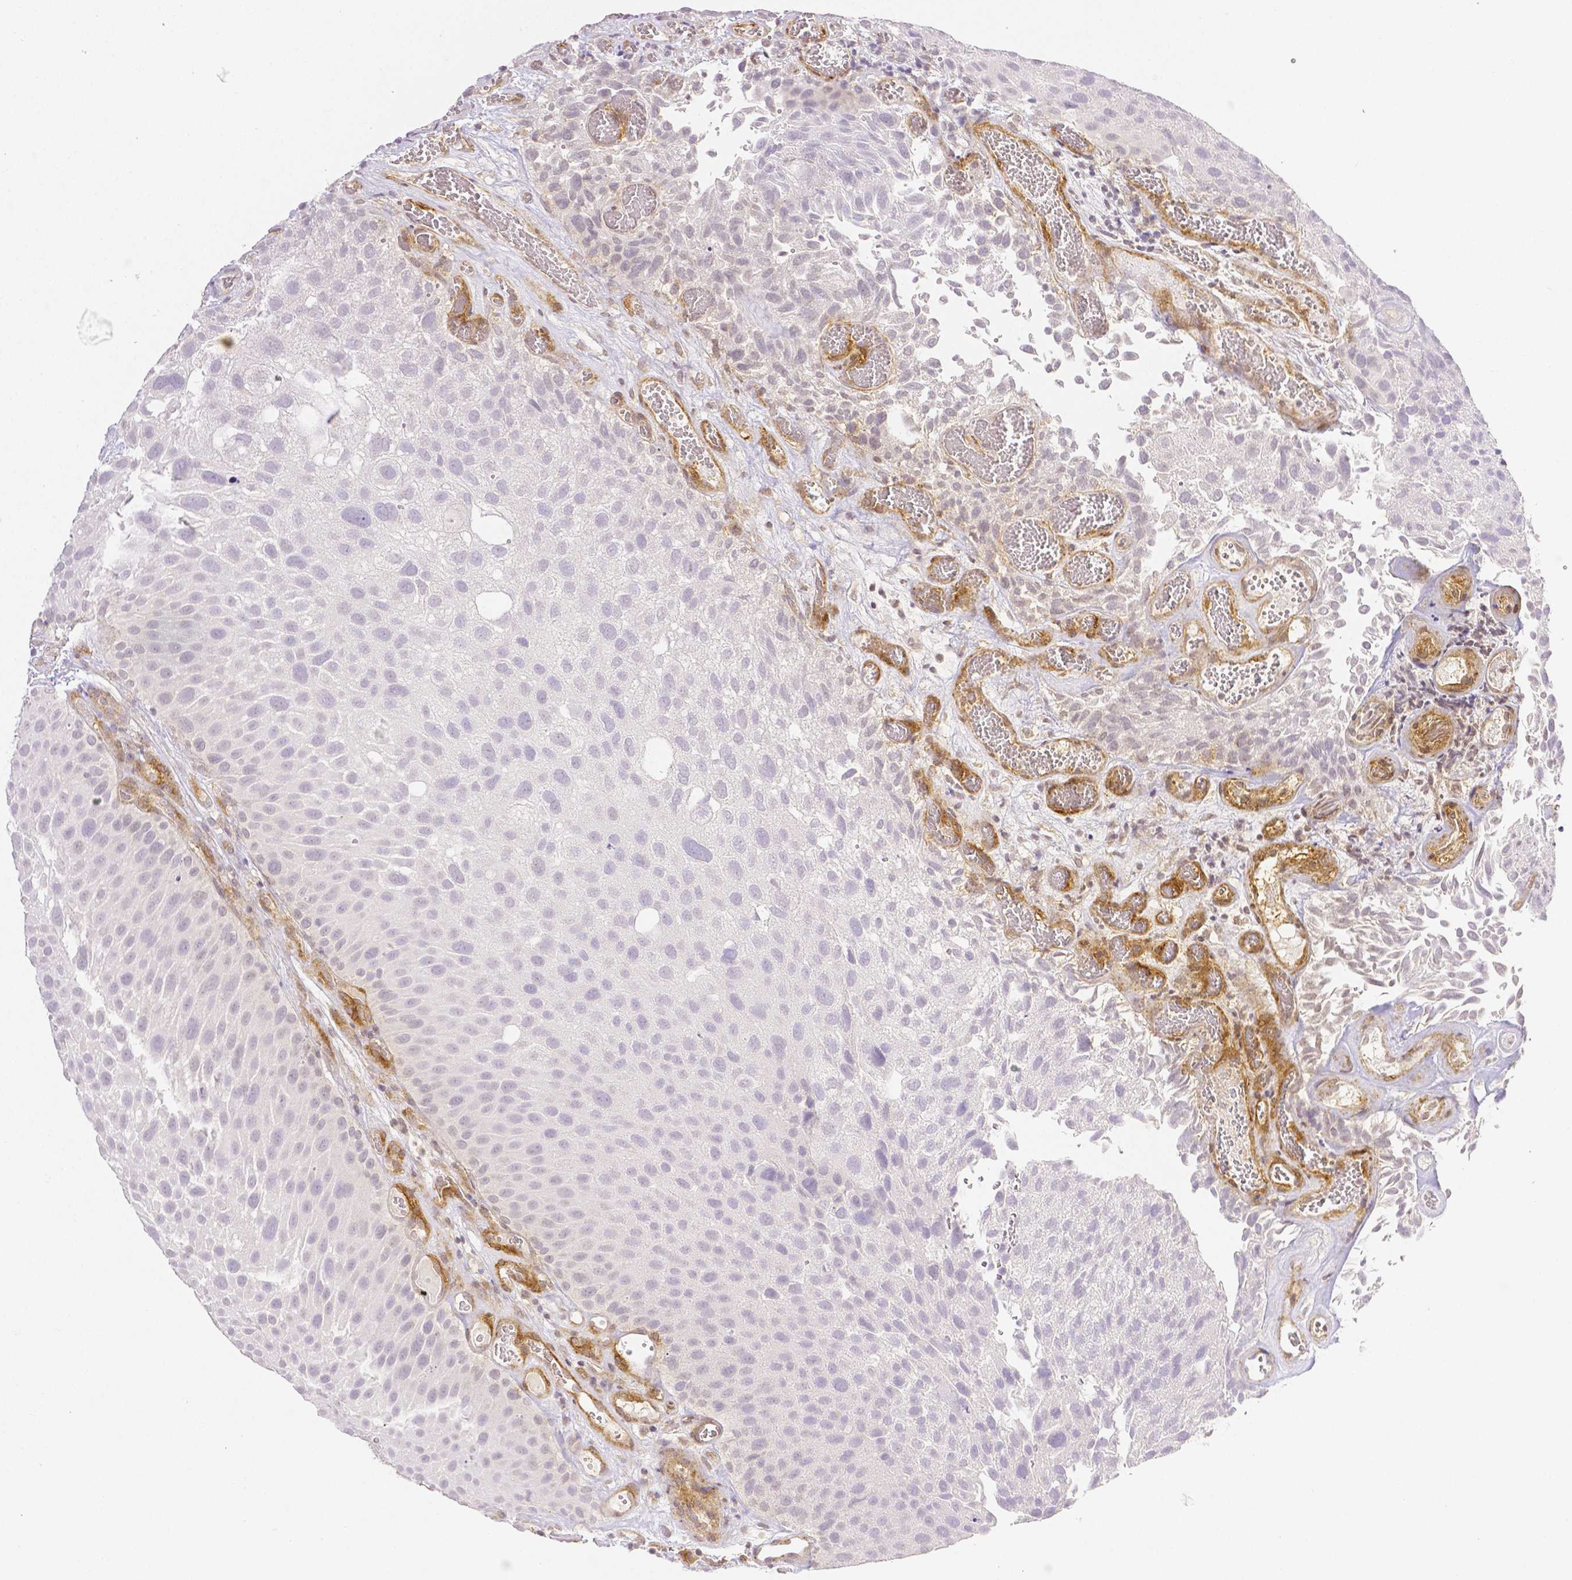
{"staining": {"intensity": "negative", "quantity": "none", "location": "none"}, "tissue": "urothelial cancer", "cell_type": "Tumor cells", "image_type": "cancer", "snomed": [{"axis": "morphology", "description": "Urothelial carcinoma, Low grade"}, {"axis": "topography", "description": "Urinary bladder"}], "caption": "Immunohistochemical staining of human low-grade urothelial carcinoma exhibits no significant expression in tumor cells.", "gene": "THY1", "patient": {"sex": "male", "age": 72}}